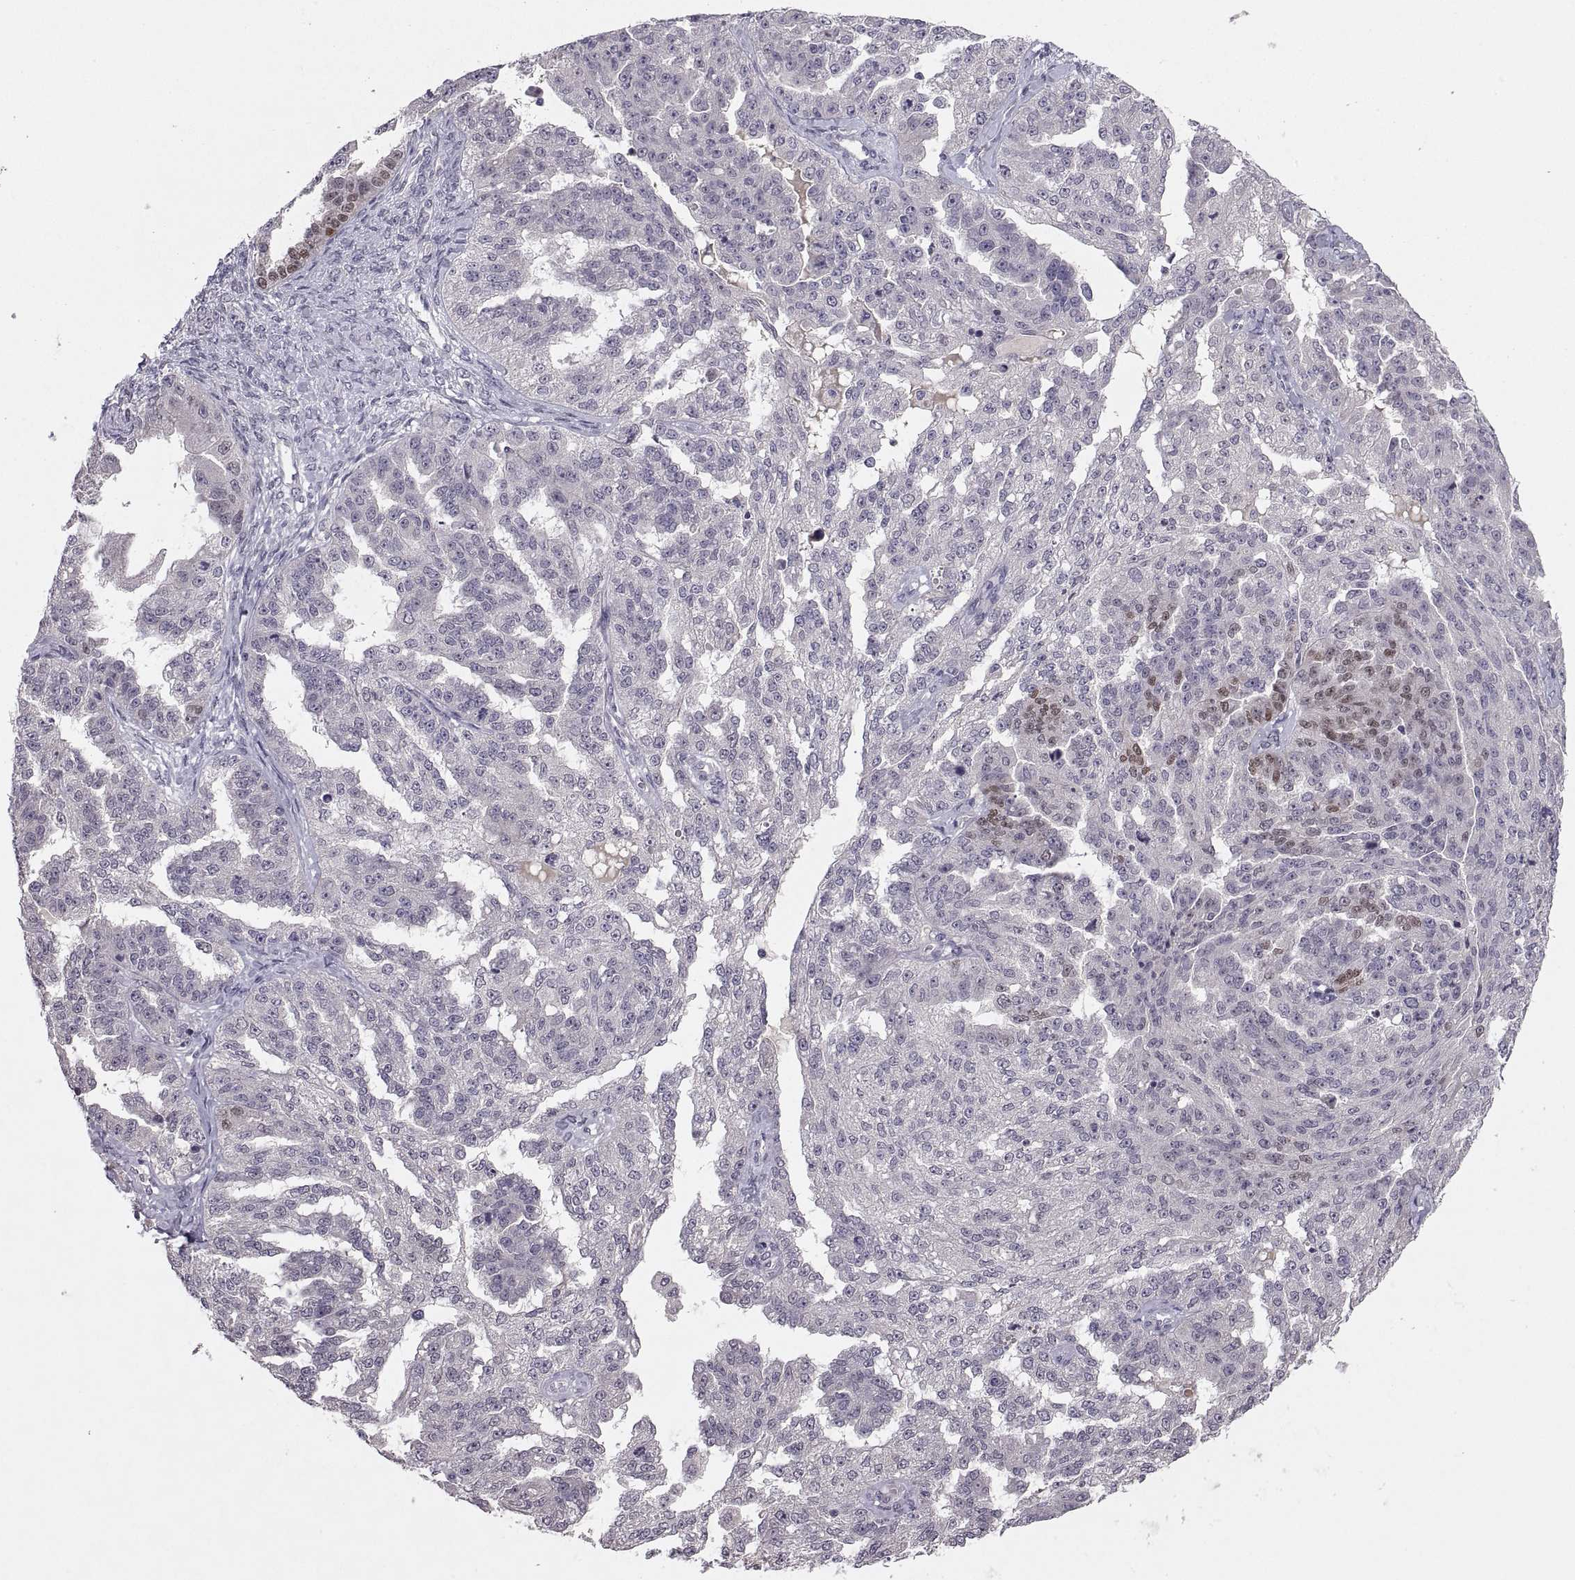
{"staining": {"intensity": "moderate", "quantity": "<25%", "location": "nuclear"}, "tissue": "ovarian cancer", "cell_type": "Tumor cells", "image_type": "cancer", "snomed": [{"axis": "morphology", "description": "Cystadenocarcinoma, serous, NOS"}, {"axis": "topography", "description": "Ovary"}], "caption": "About <25% of tumor cells in human ovarian serous cystadenocarcinoma show moderate nuclear protein expression as visualized by brown immunohistochemical staining.", "gene": "PAX2", "patient": {"sex": "female", "age": 58}}